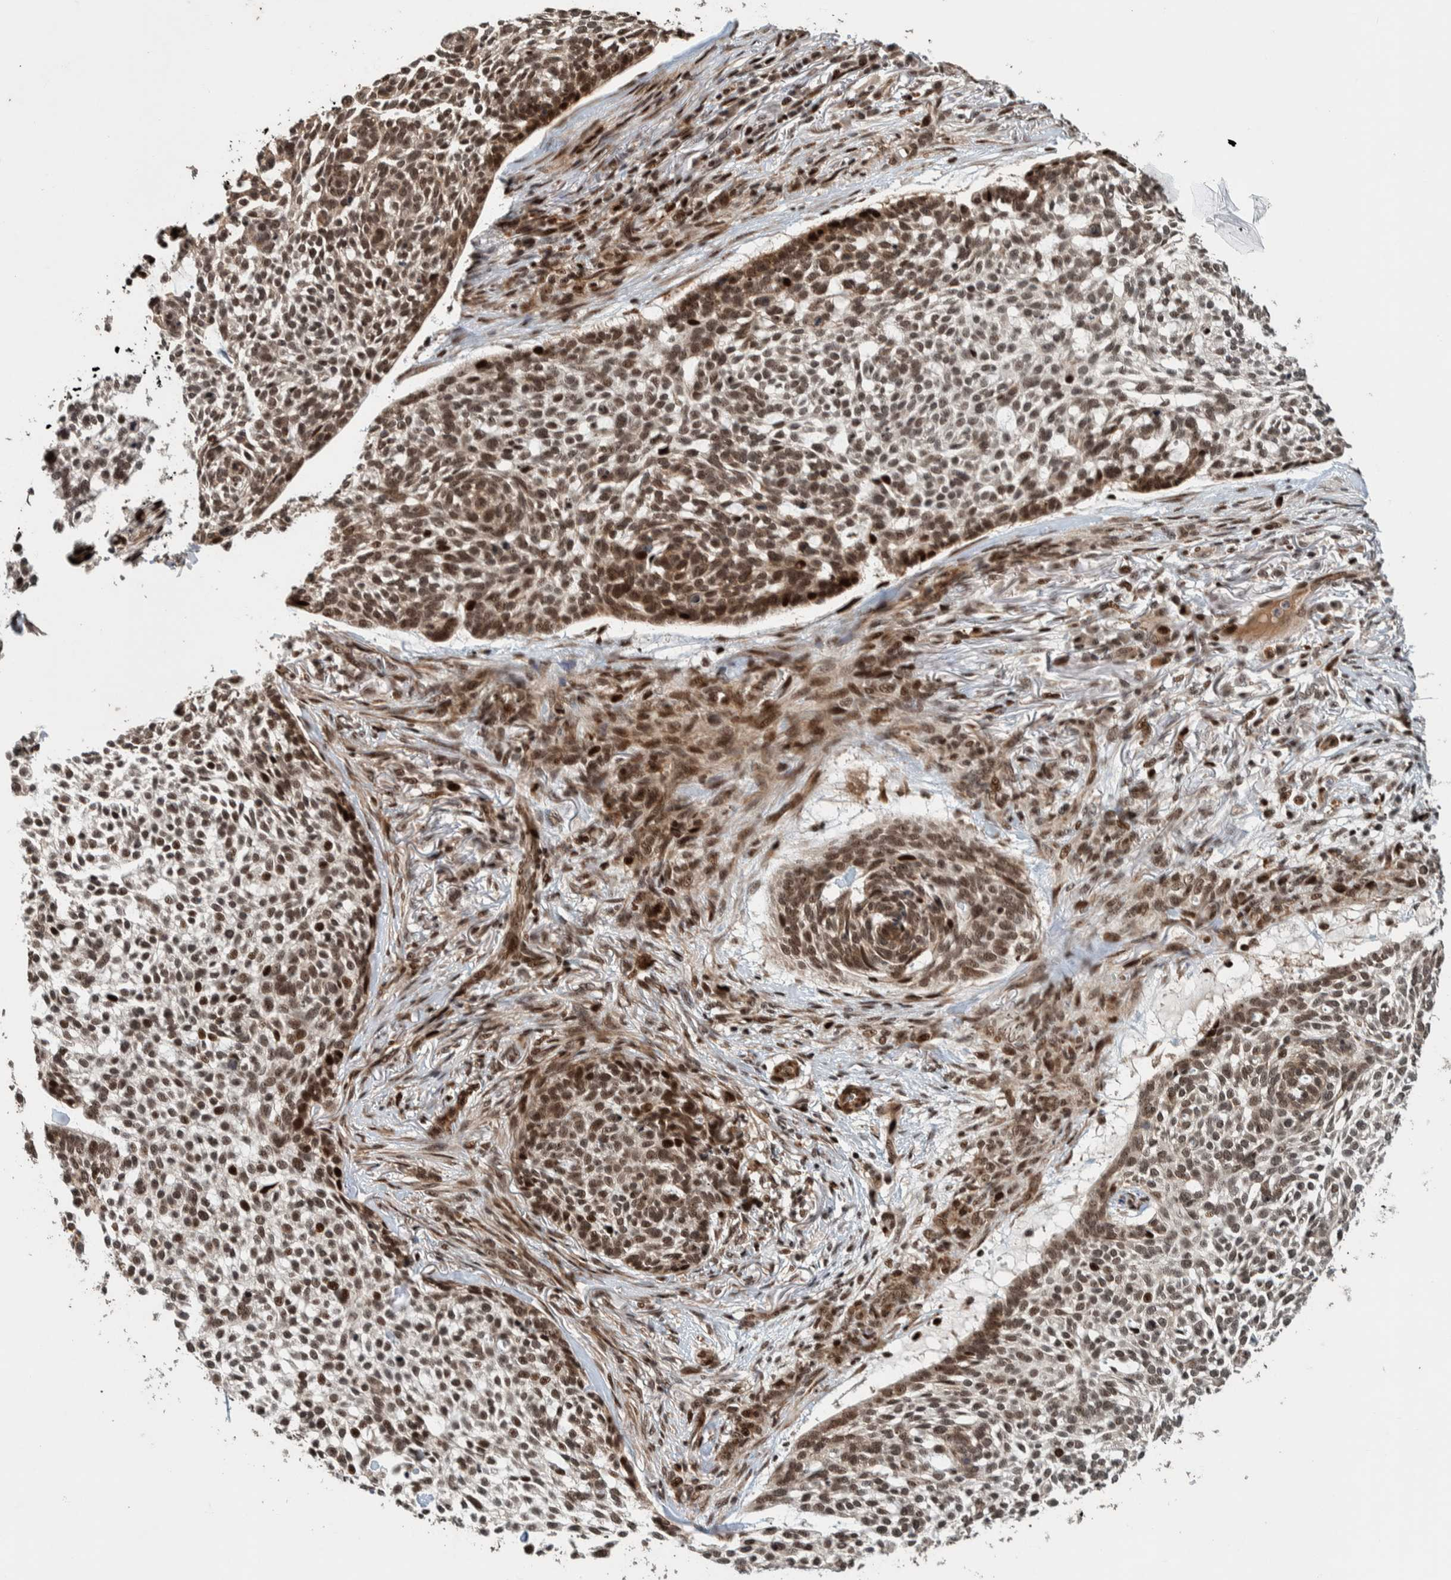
{"staining": {"intensity": "moderate", "quantity": ">75%", "location": "nuclear"}, "tissue": "skin cancer", "cell_type": "Tumor cells", "image_type": "cancer", "snomed": [{"axis": "morphology", "description": "Basal cell carcinoma"}, {"axis": "topography", "description": "Skin"}], "caption": "Protein expression analysis of skin cancer (basal cell carcinoma) demonstrates moderate nuclear staining in about >75% of tumor cells.", "gene": "CHD4", "patient": {"sex": "female", "age": 64}}